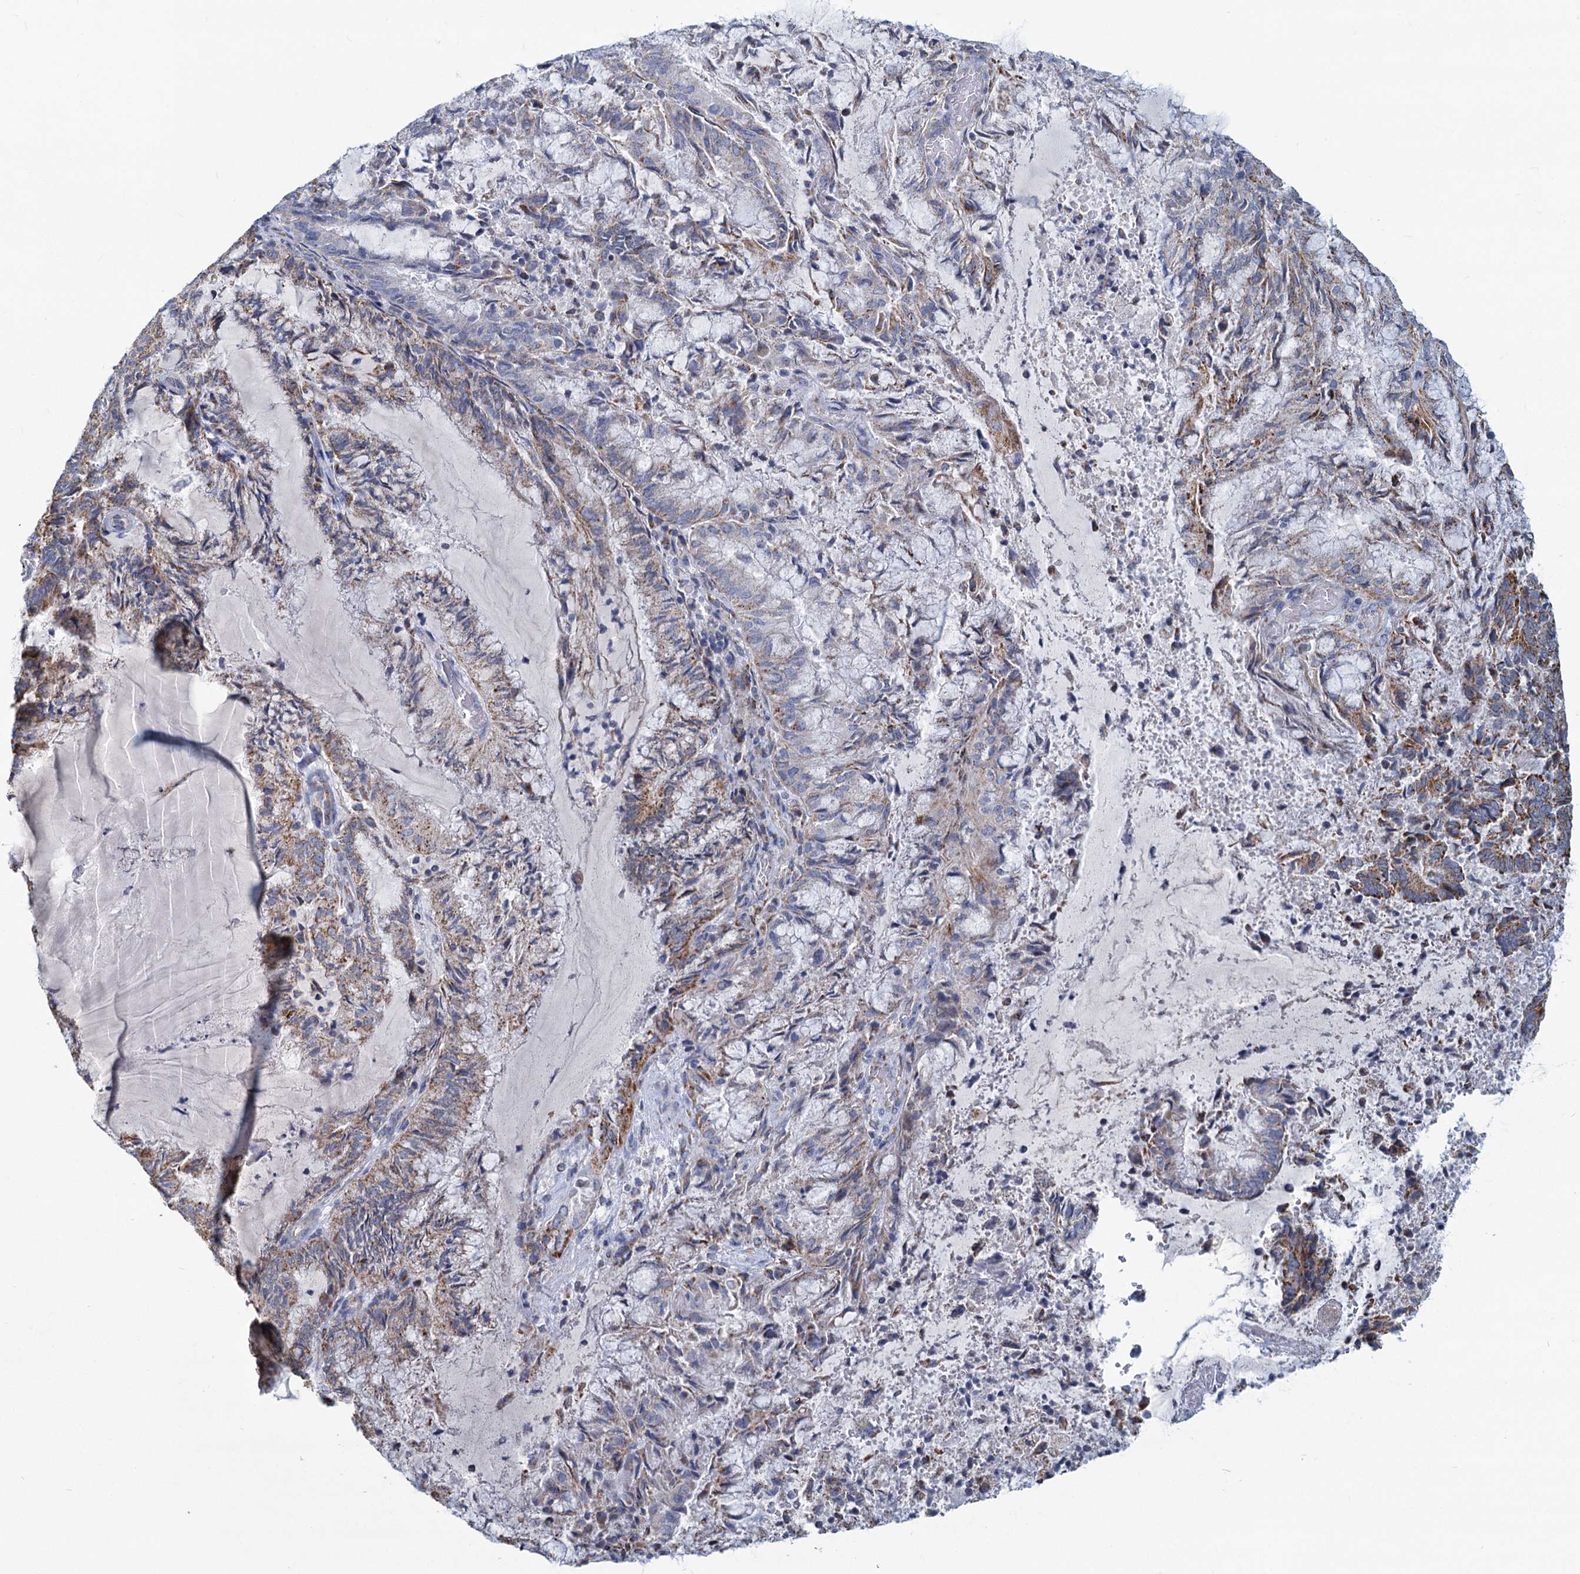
{"staining": {"intensity": "moderate", "quantity": "25%-75%", "location": "cytoplasmic/membranous"}, "tissue": "endometrial cancer", "cell_type": "Tumor cells", "image_type": "cancer", "snomed": [{"axis": "morphology", "description": "Adenocarcinoma, NOS"}, {"axis": "topography", "description": "Endometrium"}], "caption": "Endometrial cancer (adenocarcinoma) stained for a protein exhibits moderate cytoplasmic/membranous positivity in tumor cells. (Stains: DAB (3,3'-diaminobenzidine) in brown, nuclei in blue, Microscopy: brightfield microscopy at high magnification).", "gene": "NDUFC2", "patient": {"sex": "female", "age": 80}}